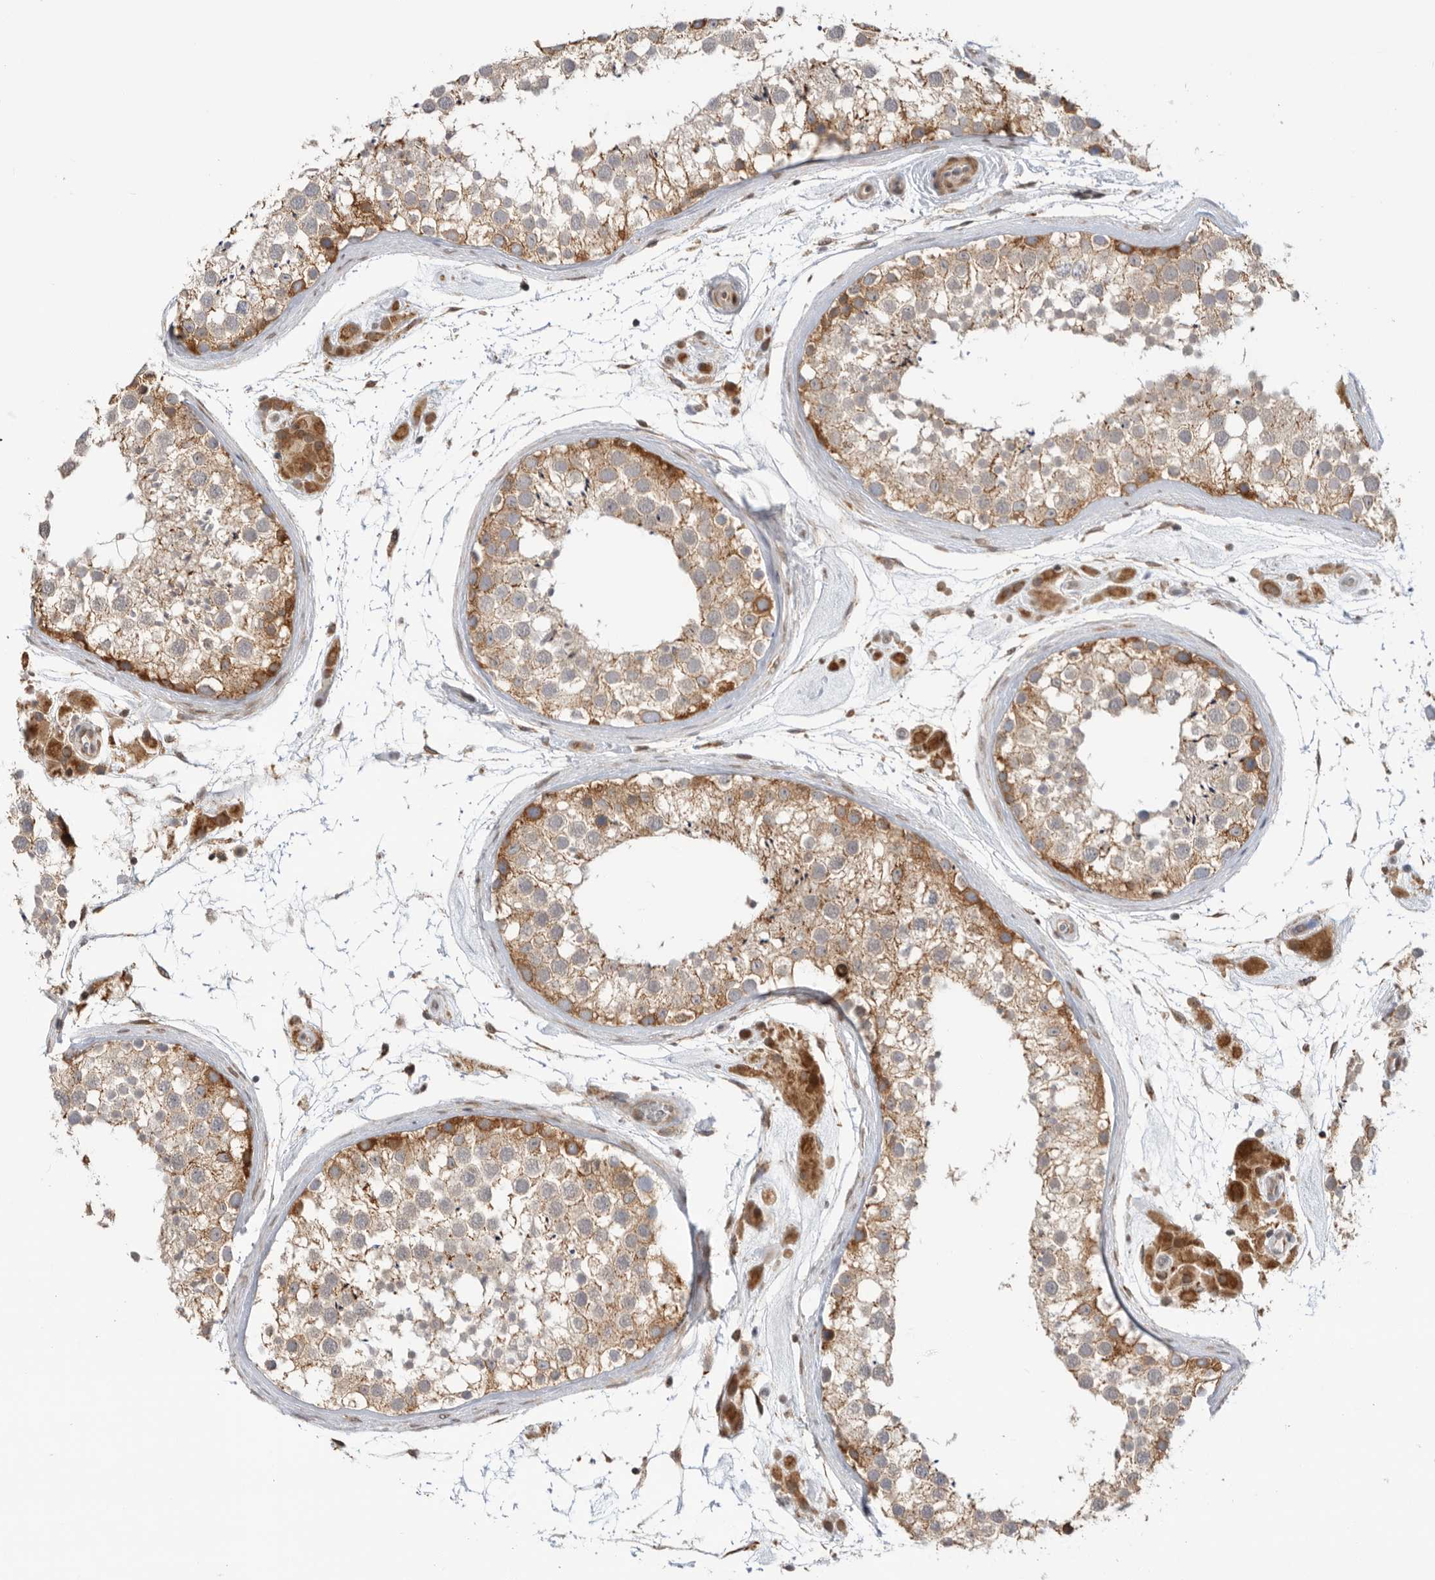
{"staining": {"intensity": "moderate", "quantity": ">75%", "location": "cytoplasmic/membranous"}, "tissue": "testis", "cell_type": "Cells in seminiferous ducts", "image_type": "normal", "snomed": [{"axis": "morphology", "description": "Normal tissue, NOS"}, {"axis": "topography", "description": "Testis"}], "caption": "Protein expression analysis of normal testis exhibits moderate cytoplasmic/membranous positivity in about >75% of cells in seminiferous ducts. (DAB IHC, brown staining for protein, blue staining for nuclei).", "gene": "DCAF8", "patient": {"sex": "male", "age": 46}}